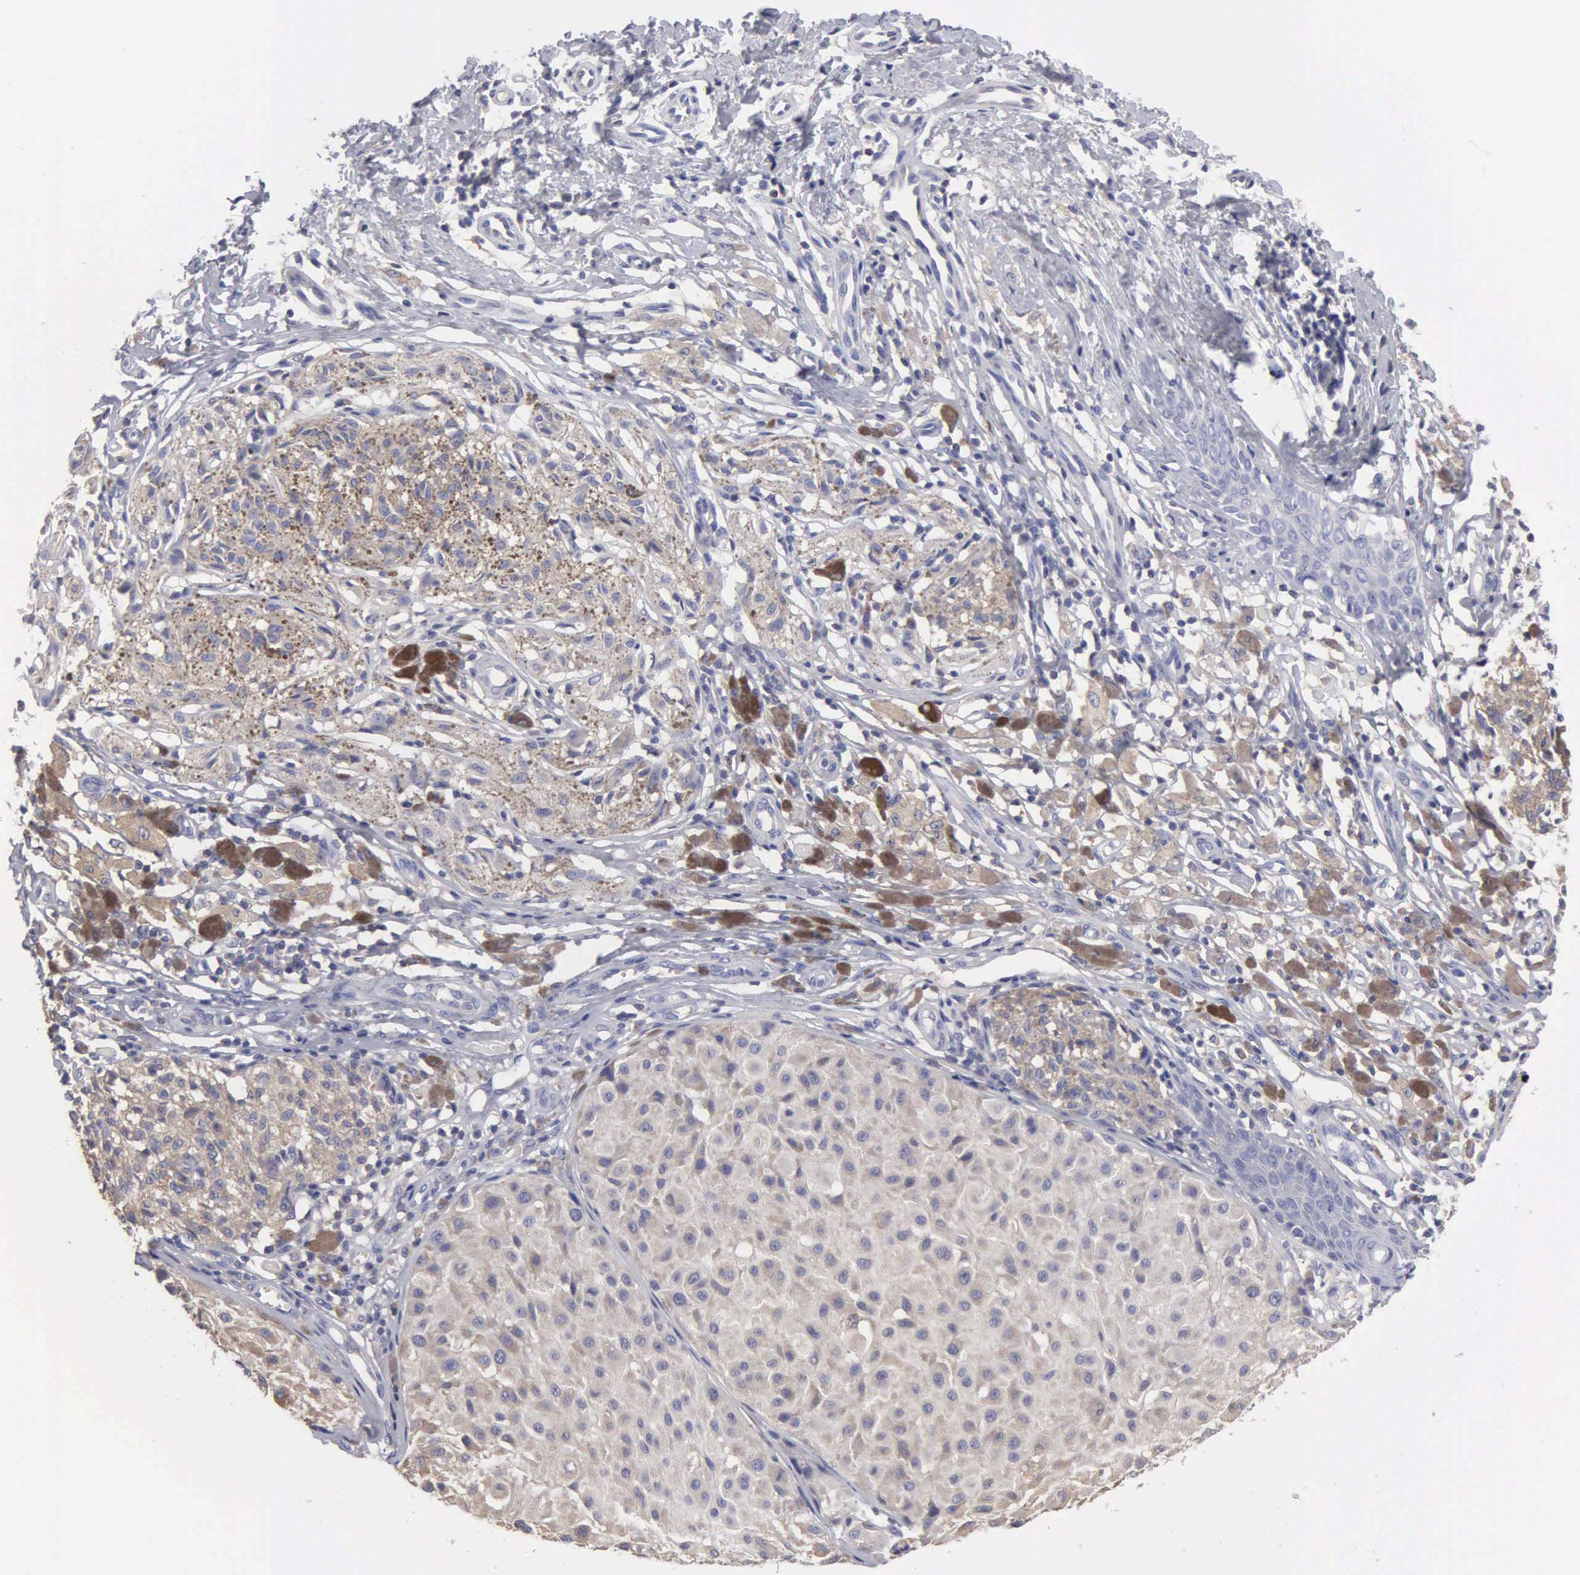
{"staining": {"intensity": "weak", "quantity": "25%-75%", "location": "cytoplasmic/membranous"}, "tissue": "melanoma", "cell_type": "Tumor cells", "image_type": "cancer", "snomed": [{"axis": "morphology", "description": "Malignant melanoma, NOS"}, {"axis": "topography", "description": "Skin"}], "caption": "Protein staining of melanoma tissue shows weak cytoplasmic/membranous positivity in about 25%-75% of tumor cells.", "gene": "G6PD", "patient": {"sex": "male", "age": 36}}